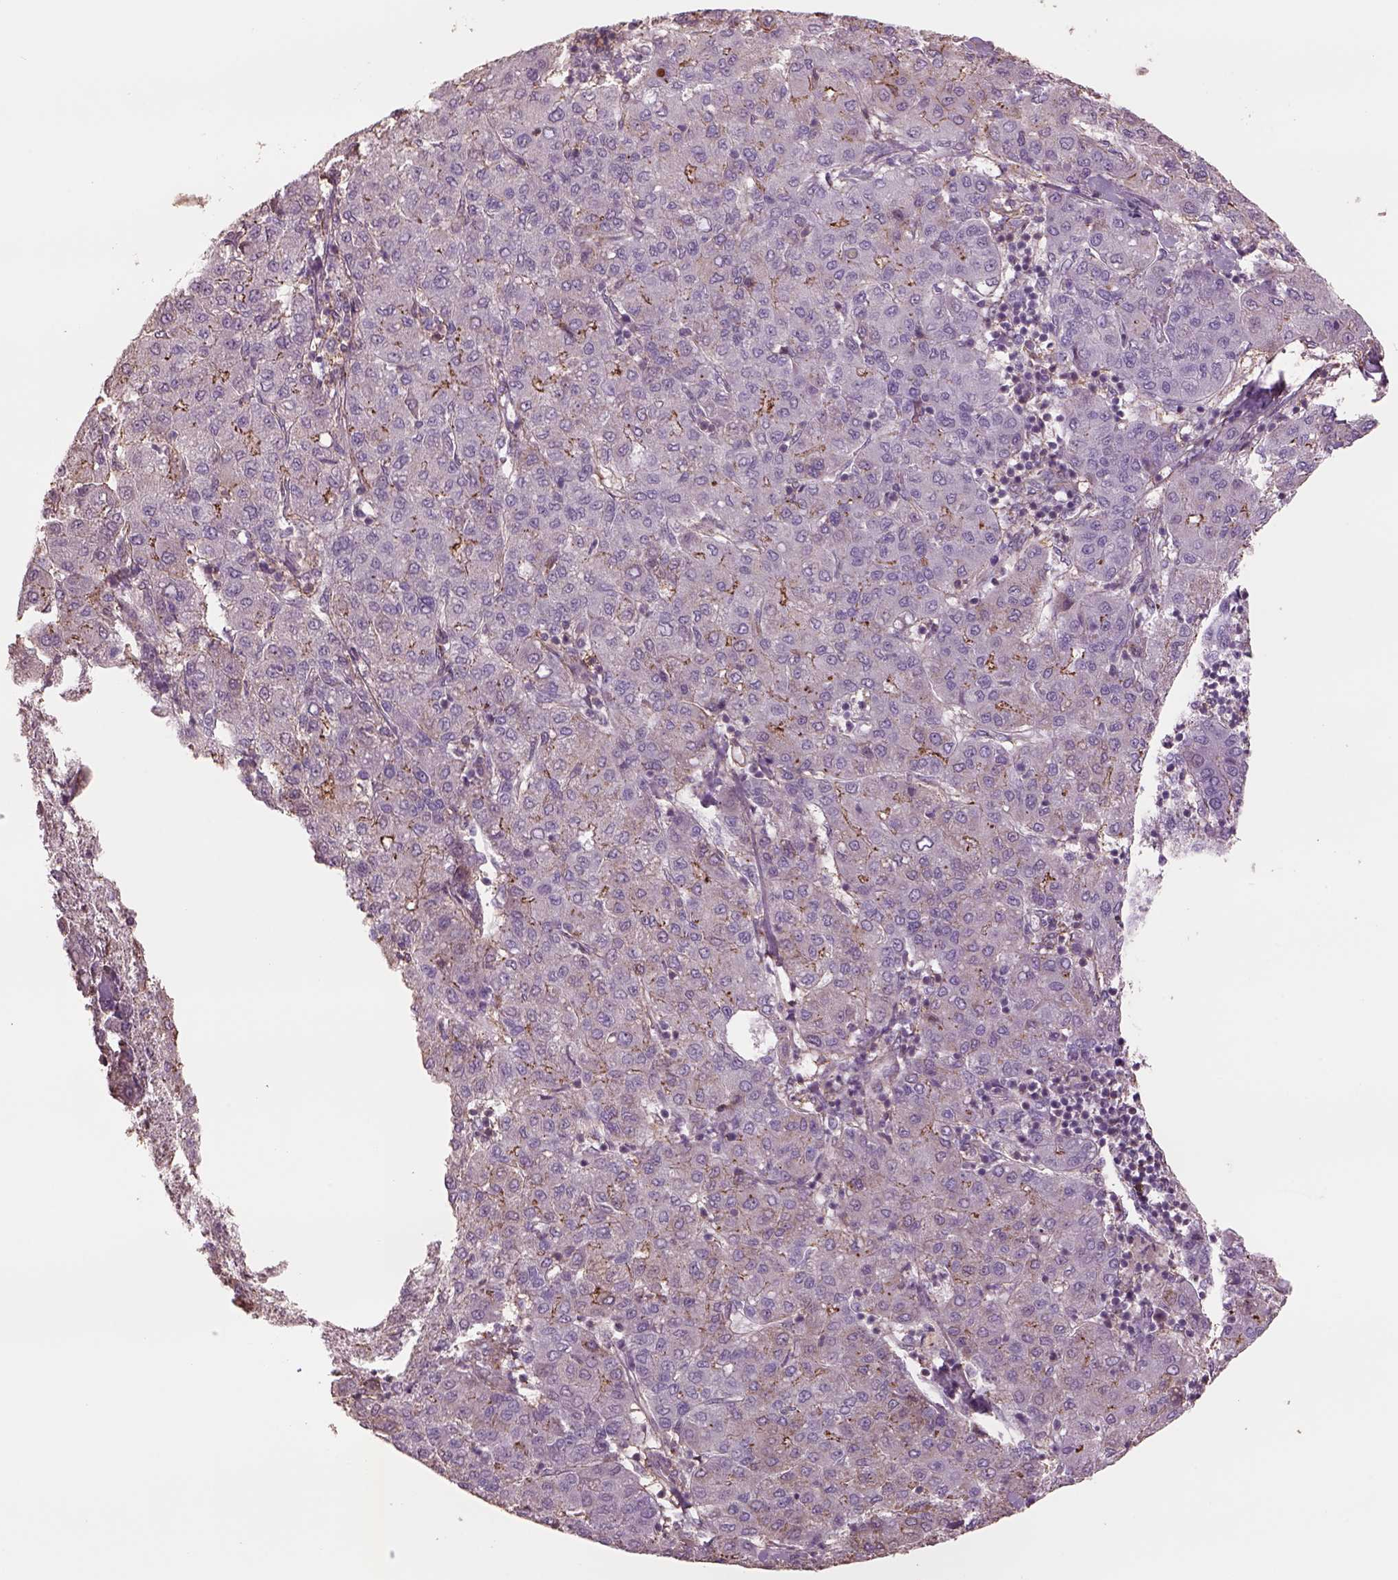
{"staining": {"intensity": "negative", "quantity": "none", "location": "none"}, "tissue": "liver cancer", "cell_type": "Tumor cells", "image_type": "cancer", "snomed": [{"axis": "morphology", "description": "Carcinoma, Hepatocellular, NOS"}, {"axis": "topography", "description": "Liver"}], "caption": "High magnification brightfield microscopy of liver cancer (hepatocellular carcinoma) stained with DAB (brown) and counterstained with hematoxylin (blue): tumor cells show no significant positivity.", "gene": "LIN7A", "patient": {"sex": "male", "age": 65}}